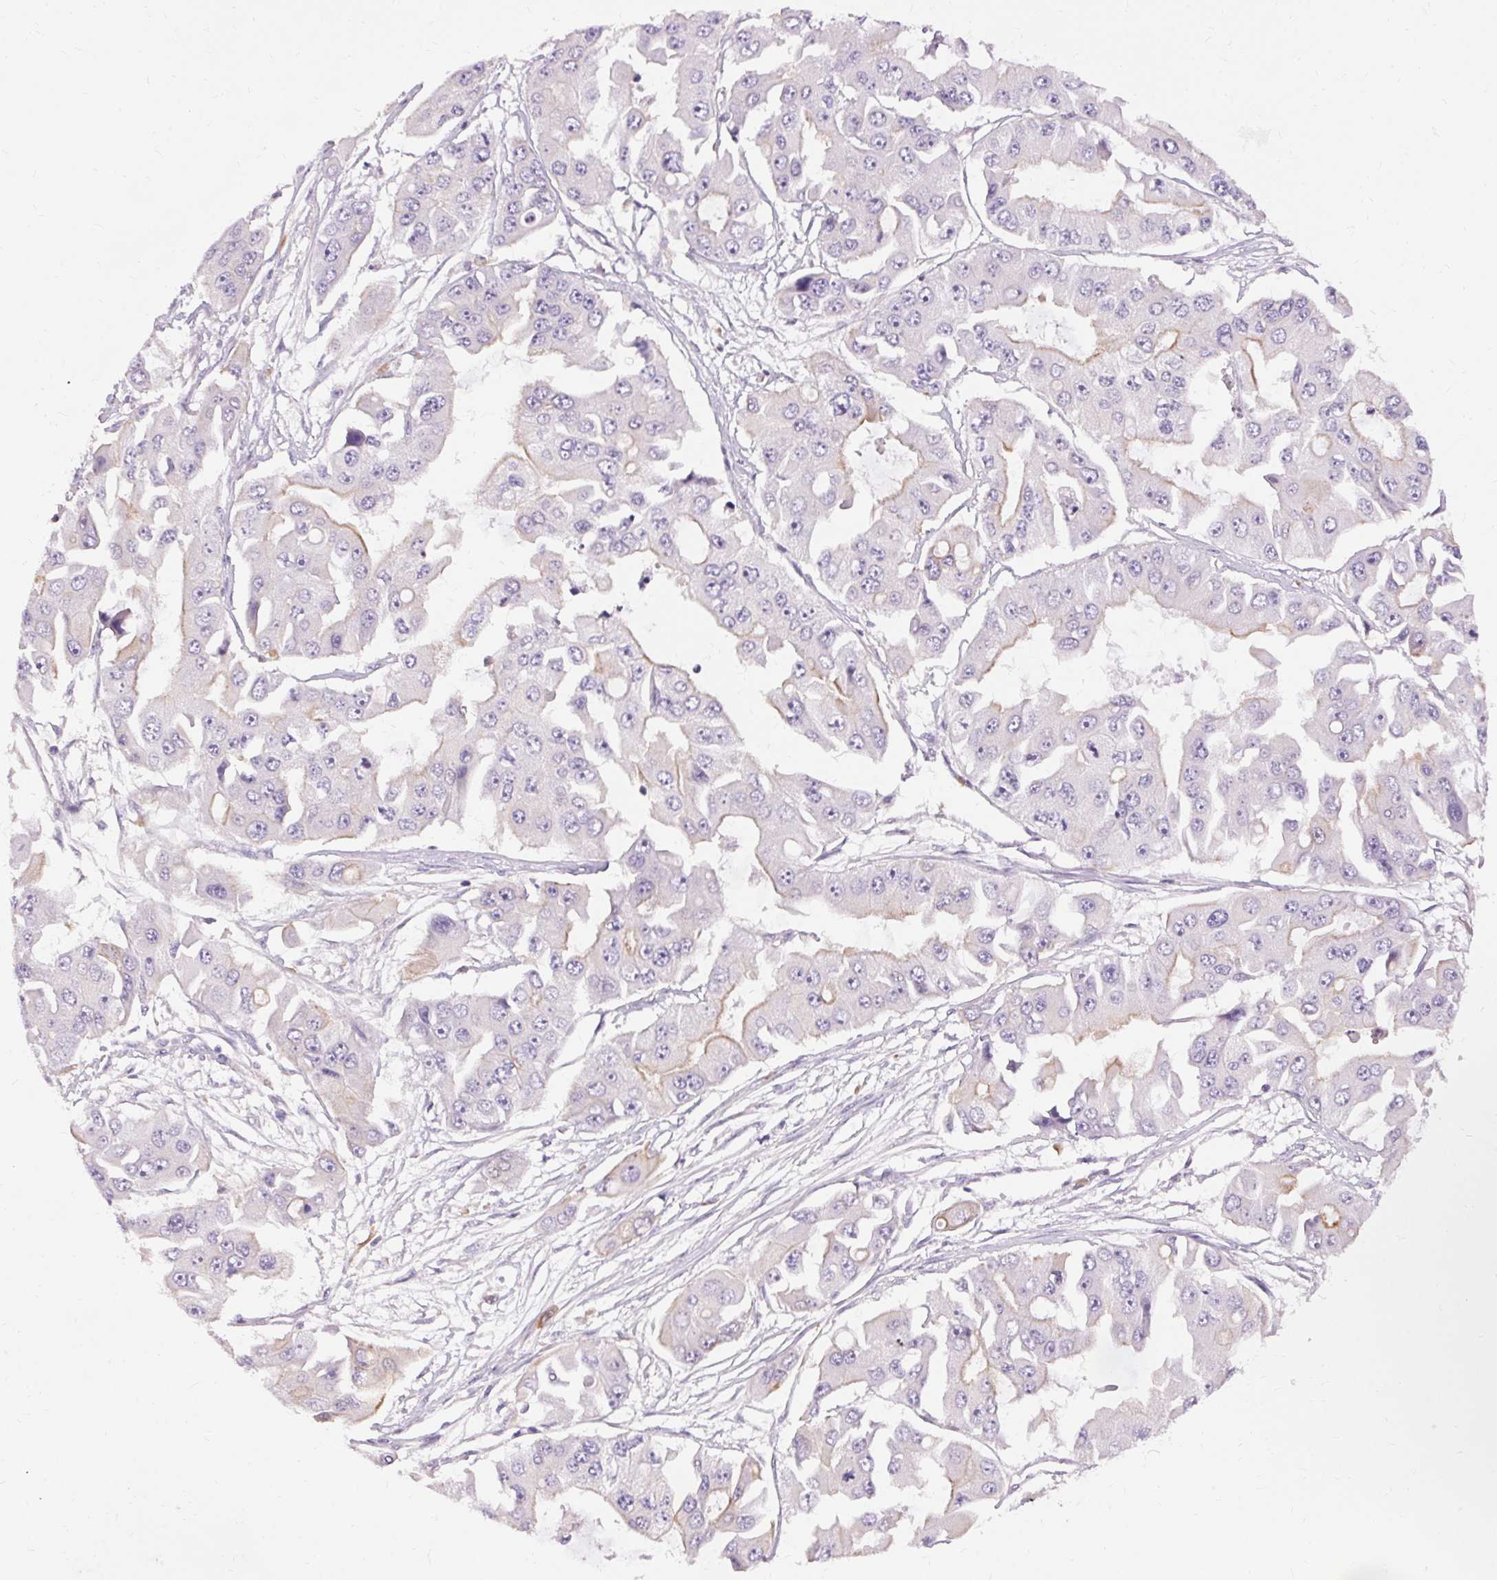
{"staining": {"intensity": "weak", "quantity": "<25%", "location": "cytoplasmic/membranous"}, "tissue": "ovarian cancer", "cell_type": "Tumor cells", "image_type": "cancer", "snomed": [{"axis": "morphology", "description": "Cystadenocarcinoma, serous, NOS"}, {"axis": "topography", "description": "Ovary"}], "caption": "This is a photomicrograph of immunohistochemistry (IHC) staining of ovarian serous cystadenocarcinoma, which shows no positivity in tumor cells.", "gene": "TM6SF1", "patient": {"sex": "female", "age": 56}}